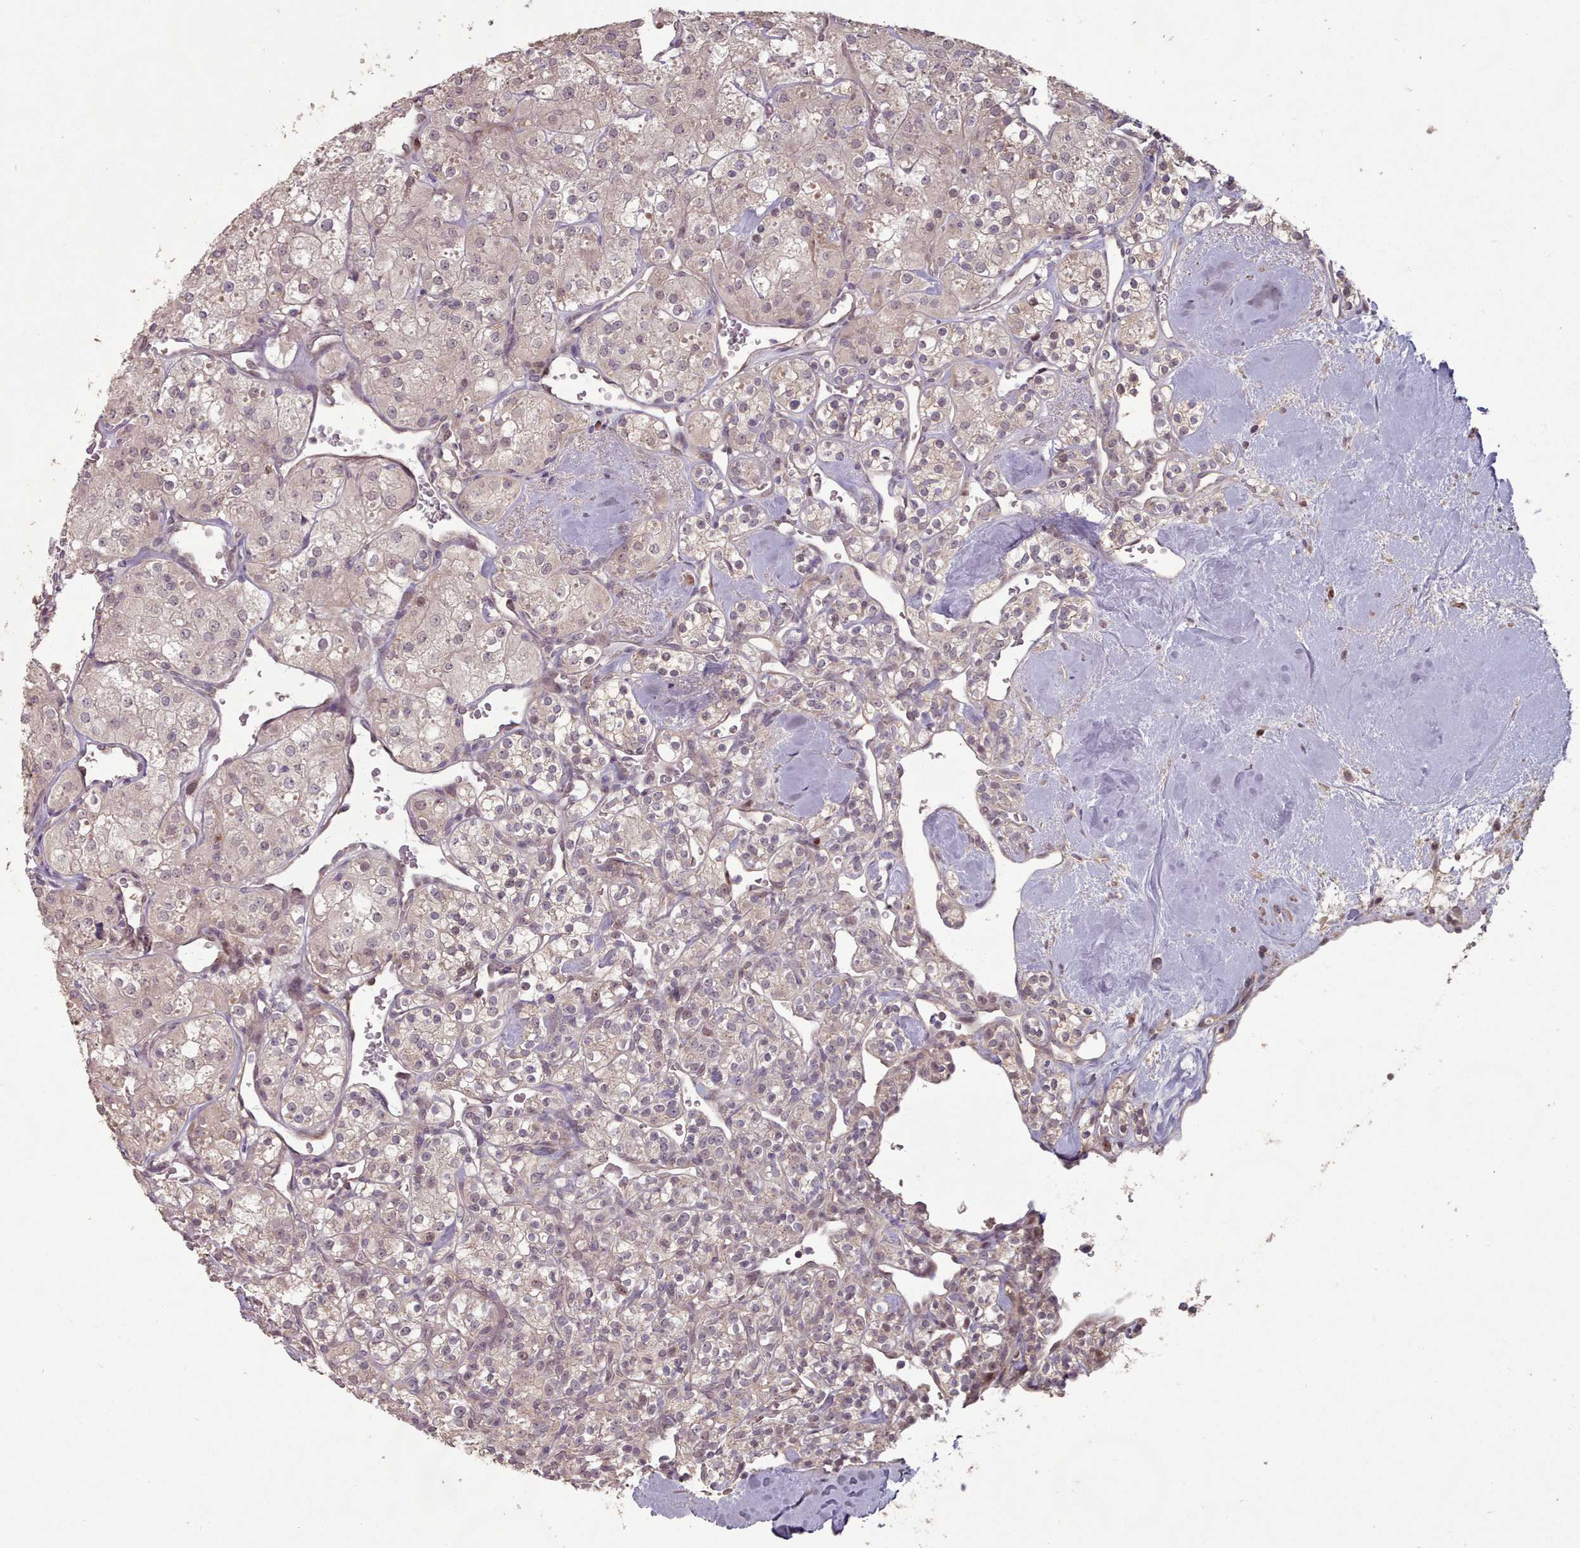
{"staining": {"intensity": "moderate", "quantity": "<25%", "location": "nuclear"}, "tissue": "renal cancer", "cell_type": "Tumor cells", "image_type": "cancer", "snomed": [{"axis": "morphology", "description": "Adenocarcinoma, NOS"}, {"axis": "topography", "description": "Kidney"}], "caption": "Immunohistochemistry (IHC) image of human renal adenocarcinoma stained for a protein (brown), which shows low levels of moderate nuclear expression in about <25% of tumor cells.", "gene": "ERCC6L", "patient": {"sex": "male", "age": 77}}